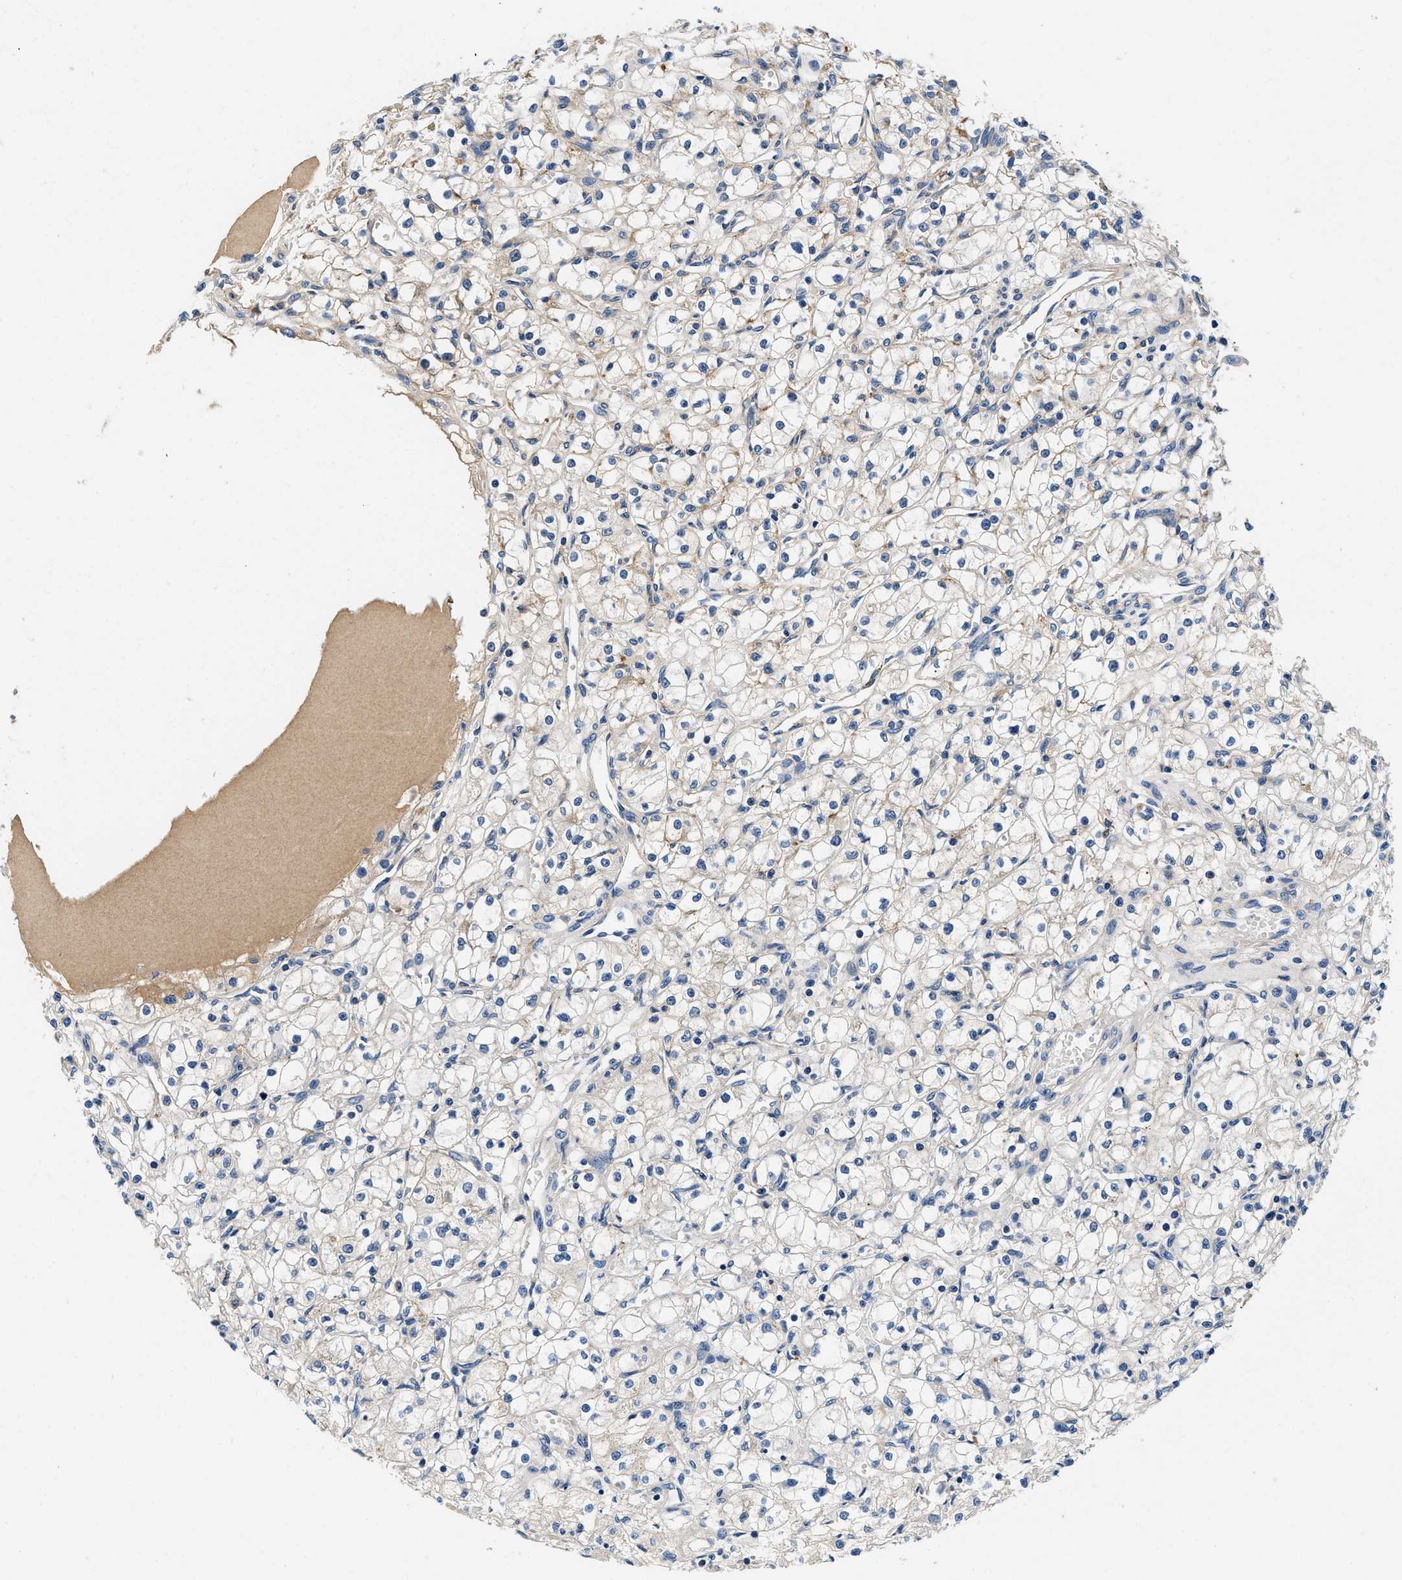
{"staining": {"intensity": "weak", "quantity": "<25%", "location": "cytoplasmic/membranous"}, "tissue": "renal cancer", "cell_type": "Tumor cells", "image_type": "cancer", "snomed": [{"axis": "morphology", "description": "Adenocarcinoma, NOS"}, {"axis": "topography", "description": "Kidney"}], "caption": "Immunohistochemical staining of renal cancer displays no significant staining in tumor cells. Nuclei are stained in blue.", "gene": "ZFAND3", "patient": {"sex": "male", "age": 56}}